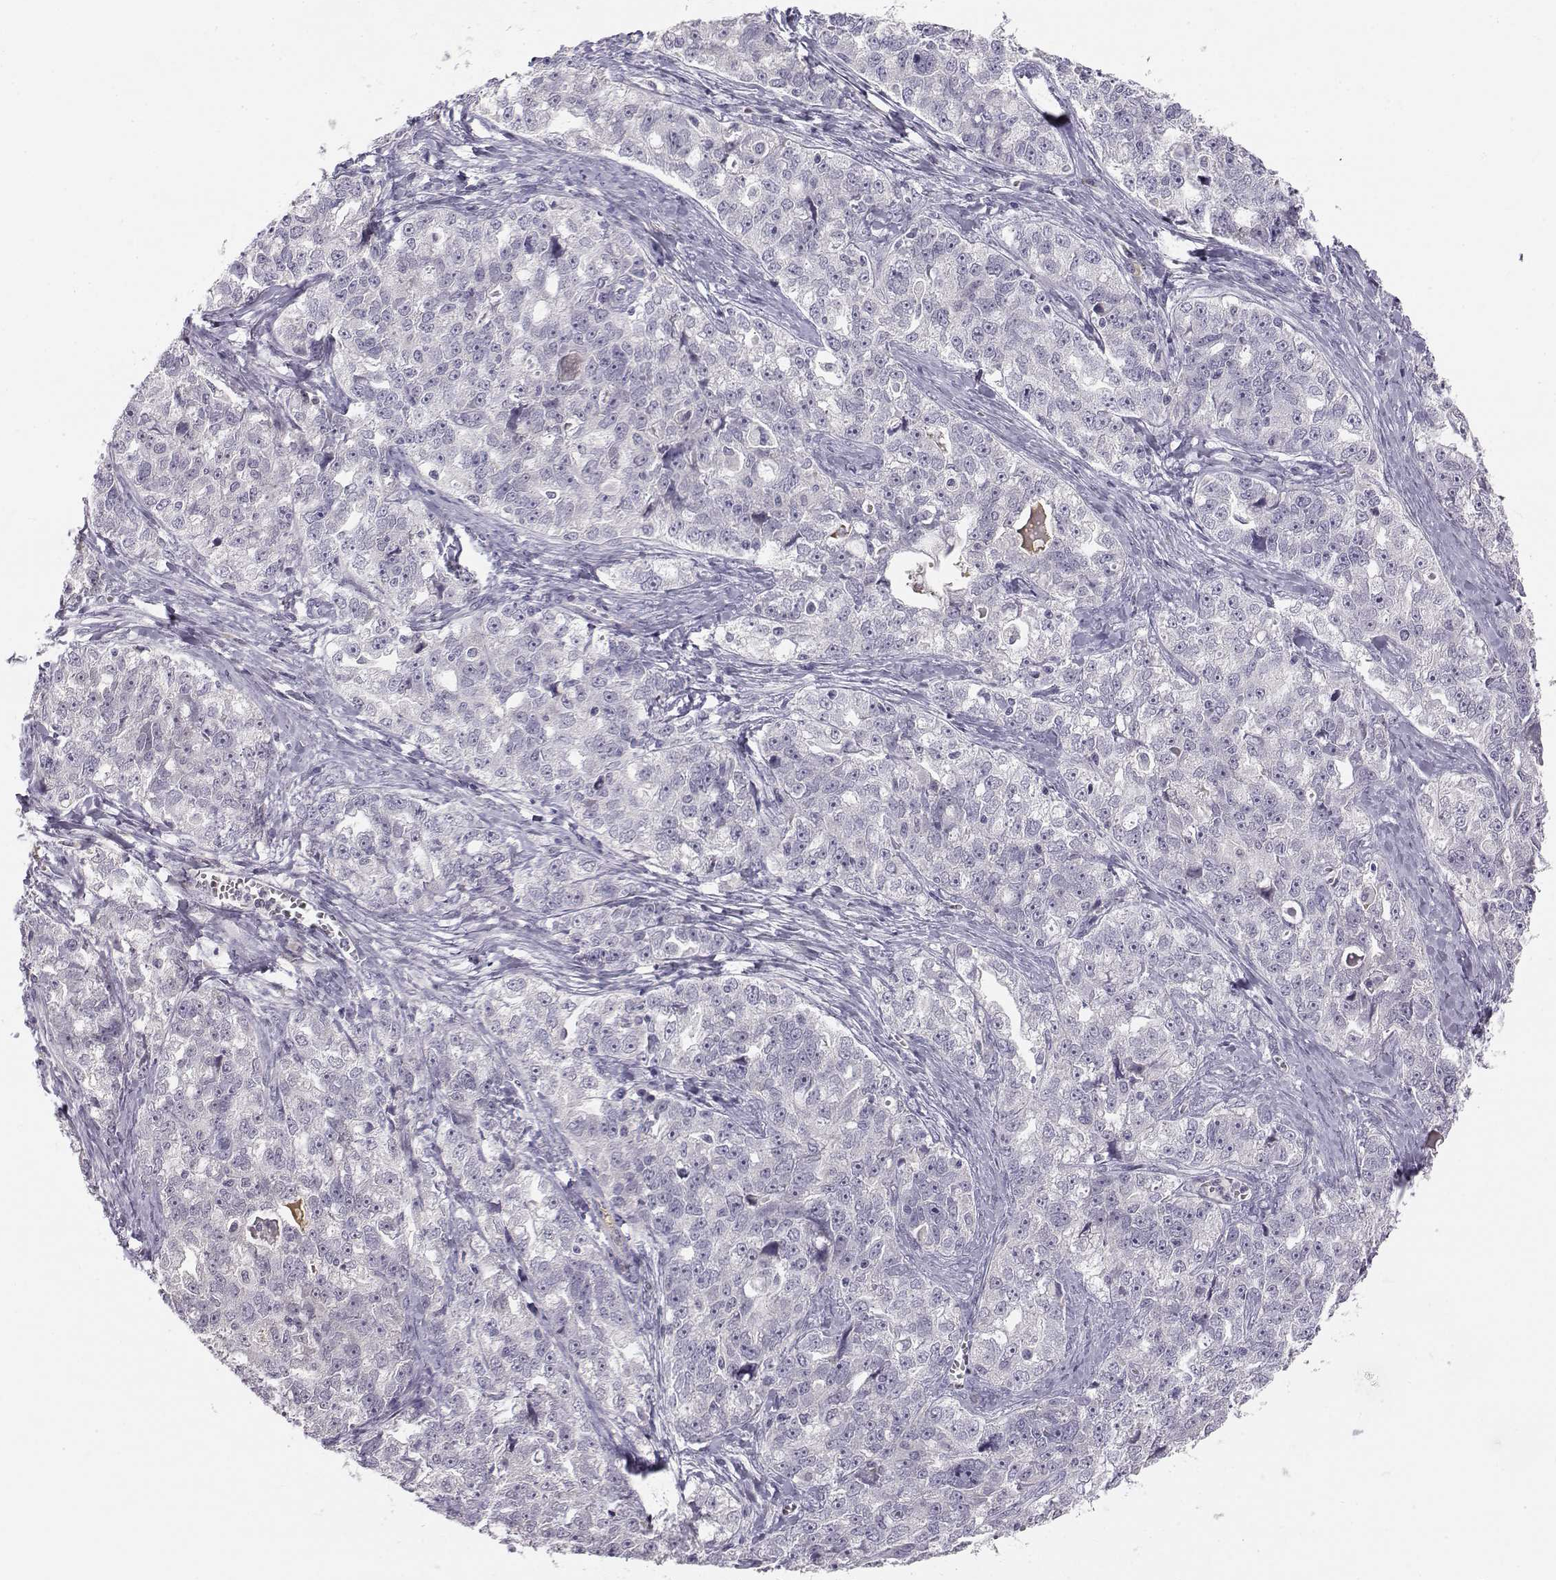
{"staining": {"intensity": "negative", "quantity": "none", "location": "none"}, "tissue": "ovarian cancer", "cell_type": "Tumor cells", "image_type": "cancer", "snomed": [{"axis": "morphology", "description": "Cystadenocarcinoma, serous, NOS"}, {"axis": "topography", "description": "Ovary"}], "caption": "This is an immunohistochemistry (IHC) histopathology image of human serous cystadenocarcinoma (ovarian). There is no positivity in tumor cells.", "gene": "ACSL6", "patient": {"sex": "female", "age": 51}}